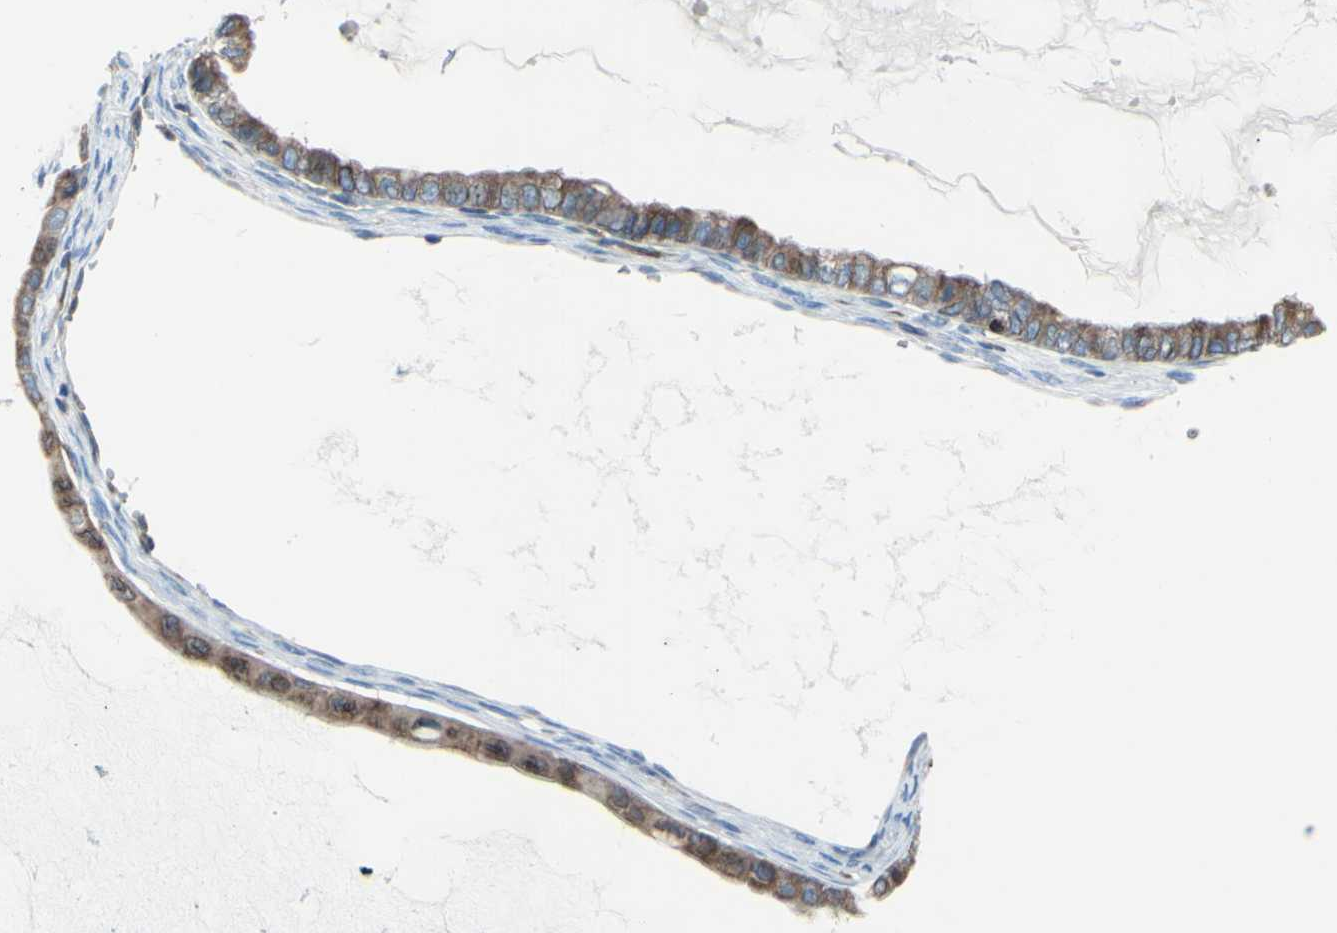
{"staining": {"intensity": "moderate", "quantity": ">75%", "location": "cytoplasmic/membranous"}, "tissue": "ovarian cancer", "cell_type": "Tumor cells", "image_type": "cancer", "snomed": [{"axis": "morphology", "description": "Cystadenocarcinoma, mucinous, NOS"}, {"axis": "topography", "description": "Ovary"}], "caption": "Protein staining exhibits moderate cytoplasmic/membranous staining in approximately >75% of tumor cells in mucinous cystadenocarcinoma (ovarian).", "gene": "MGST2", "patient": {"sex": "female", "age": 80}}